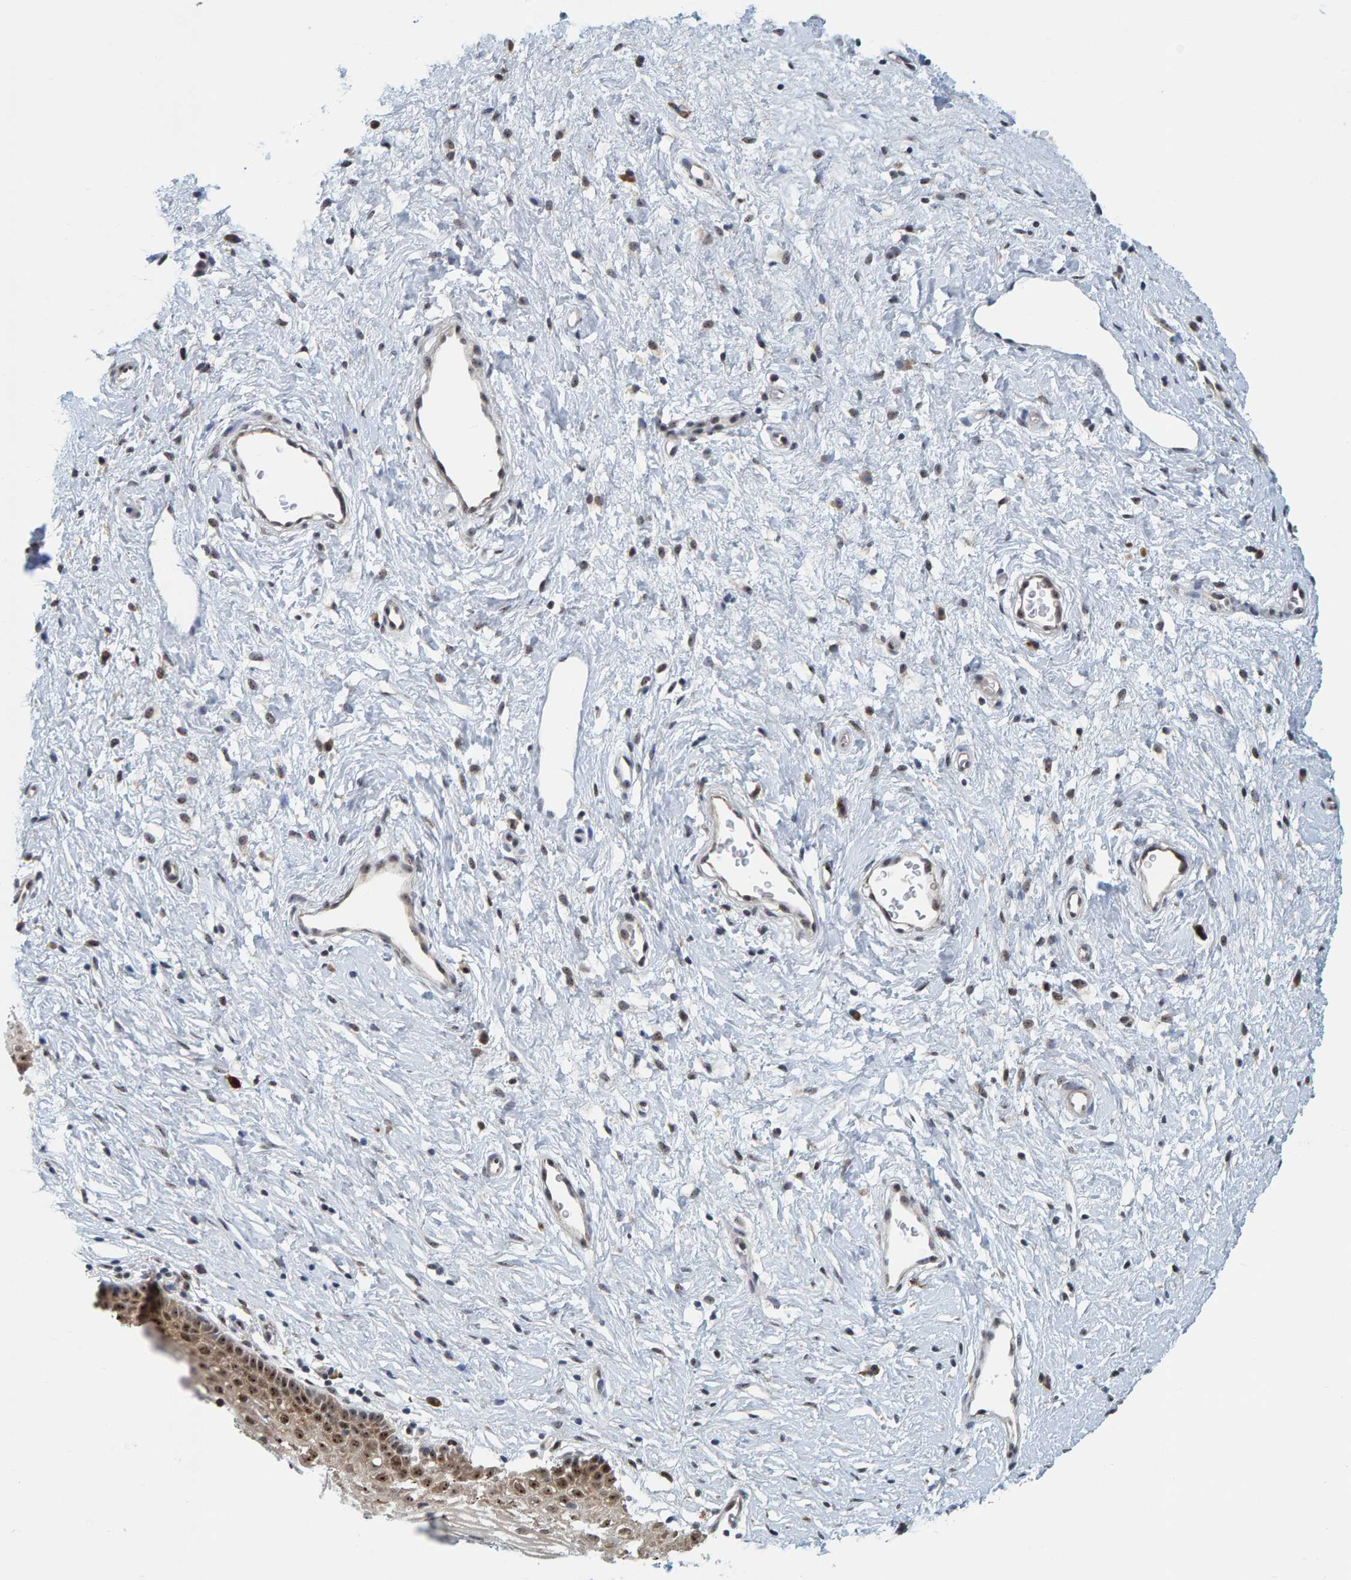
{"staining": {"intensity": "moderate", "quantity": ">75%", "location": "cytoplasmic/membranous,nuclear"}, "tissue": "cervix", "cell_type": "Glandular cells", "image_type": "normal", "snomed": [{"axis": "morphology", "description": "Normal tissue, NOS"}, {"axis": "topography", "description": "Cervix"}], "caption": "Immunohistochemistry (IHC) micrograph of normal cervix: cervix stained using immunohistochemistry (IHC) exhibits medium levels of moderate protein expression localized specifically in the cytoplasmic/membranous,nuclear of glandular cells, appearing as a cytoplasmic/membranous,nuclear brown color.", "gene": "POLR1E", "patient": {"sex": "female", "age": 27}}